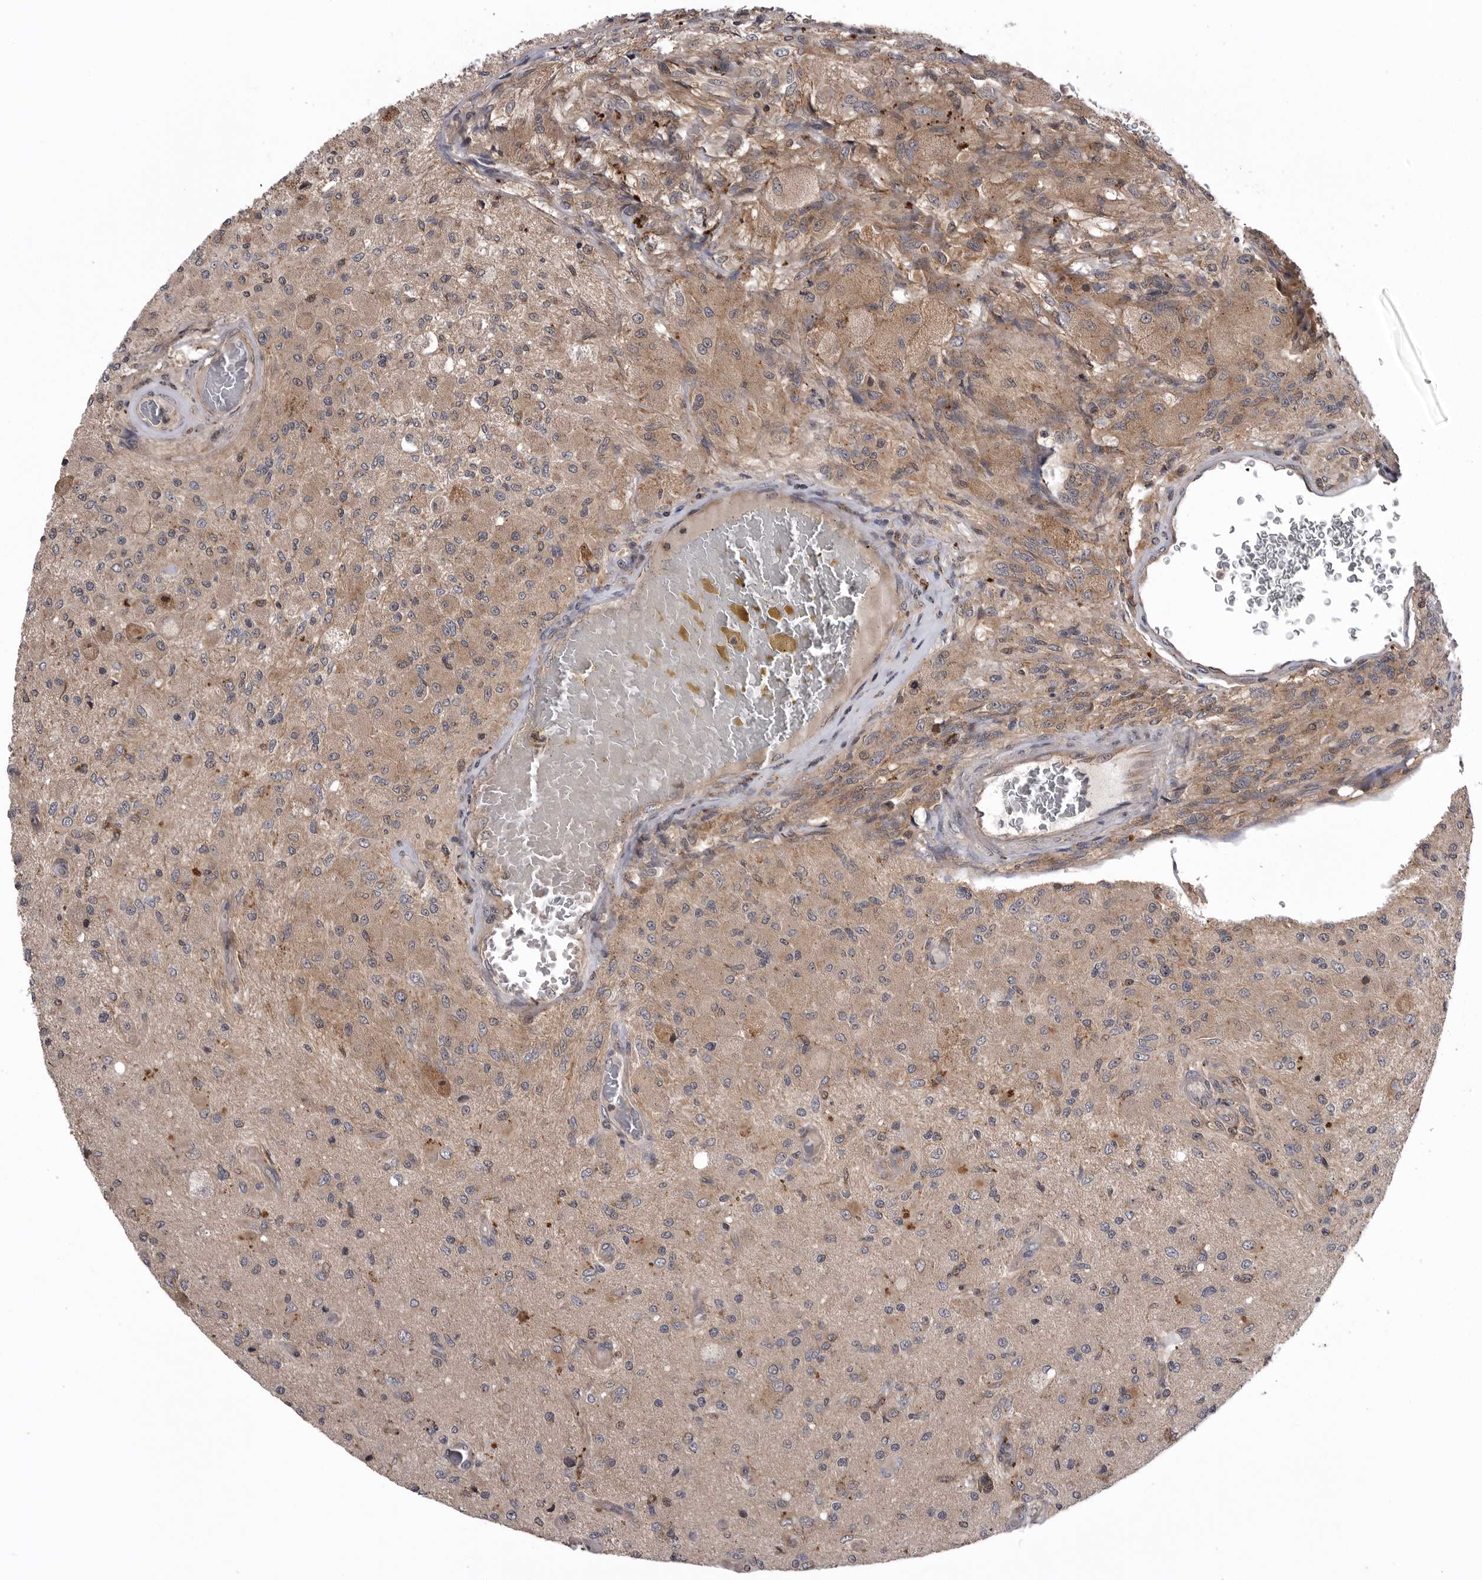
{"staining": {"intensity": "weak", "quantity": "<25%", "location": "cytoplasmic/membranous"}, "tissue": "glioma", "cell_type": "Tumor cells", "image_type": "cancer", "snomed": [{"axis": "morphology", "description": "Normal tissue, NOS"}, {"axis": "morphology", "description": "Glioma, malignant, High grade"}, {"axis": "topography", "description": "Cerebral cortex"}], "caption": "Immunohistochemistry (IHC) histopathology image of glioma stained for a protein (brown), which exhibits no staining in tumor cells.", "gene": "AOAH", "patient": {"sex": "male", "age": 77}}